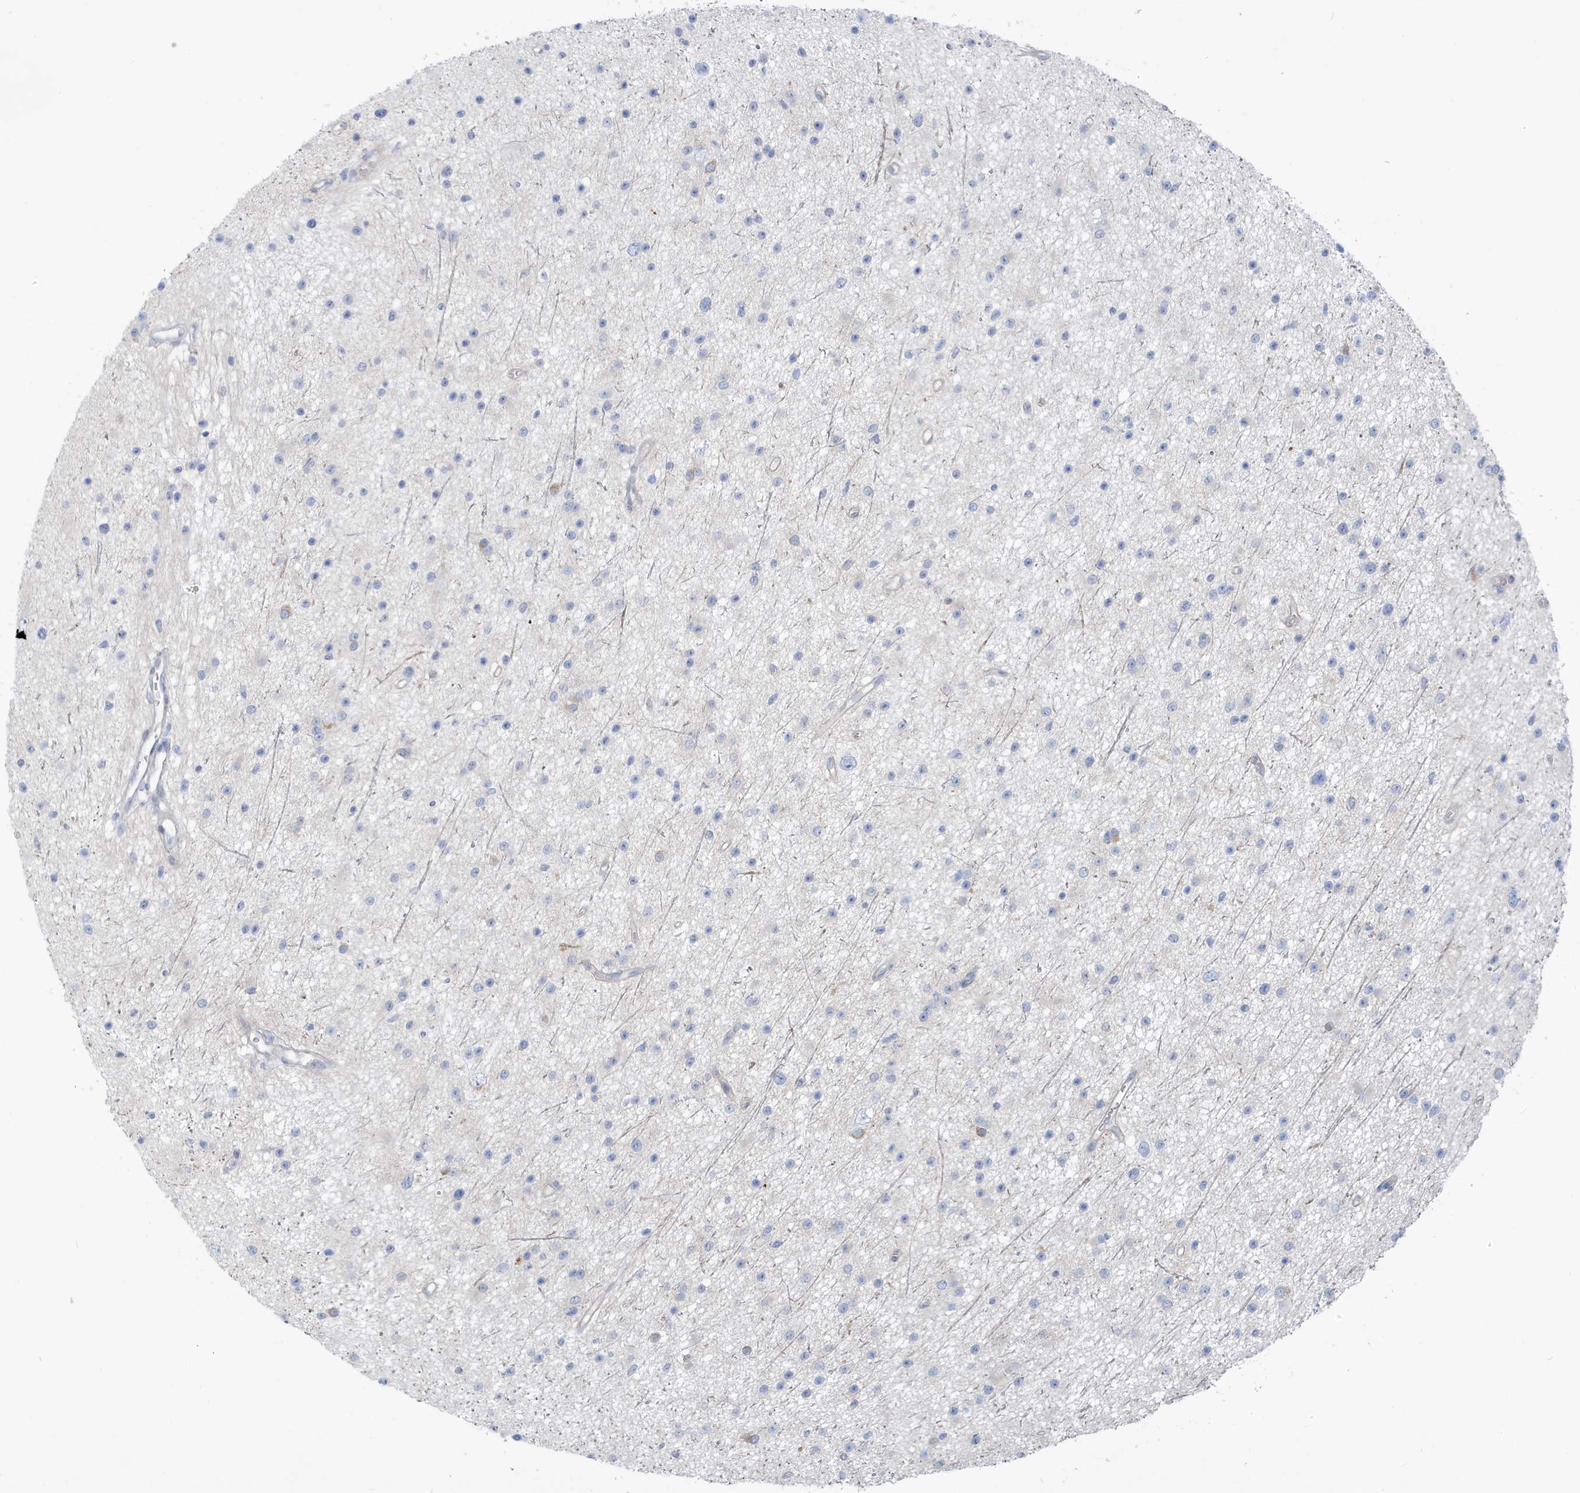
{"staining": {"intensity": "negative", "quantity": "none", "location": "none"}, "tissue": "glioma", "cell_type": "Tumor cells", "image_type": "cancer", "snomed": [{"axis": "morphology", "description": "Glioma, malignant, Low grade"}, {"axis": "topography", "description": "Cerebral cortex"}], "caption": "Immunohistochemistry image of neoplastic tissue: human malignant glioma (low-grade) stained with DAB displays no significant protein positivity in tumor cells.", "gene": "ATP13A5", "patient": {"sex": "female", "age": 39}}